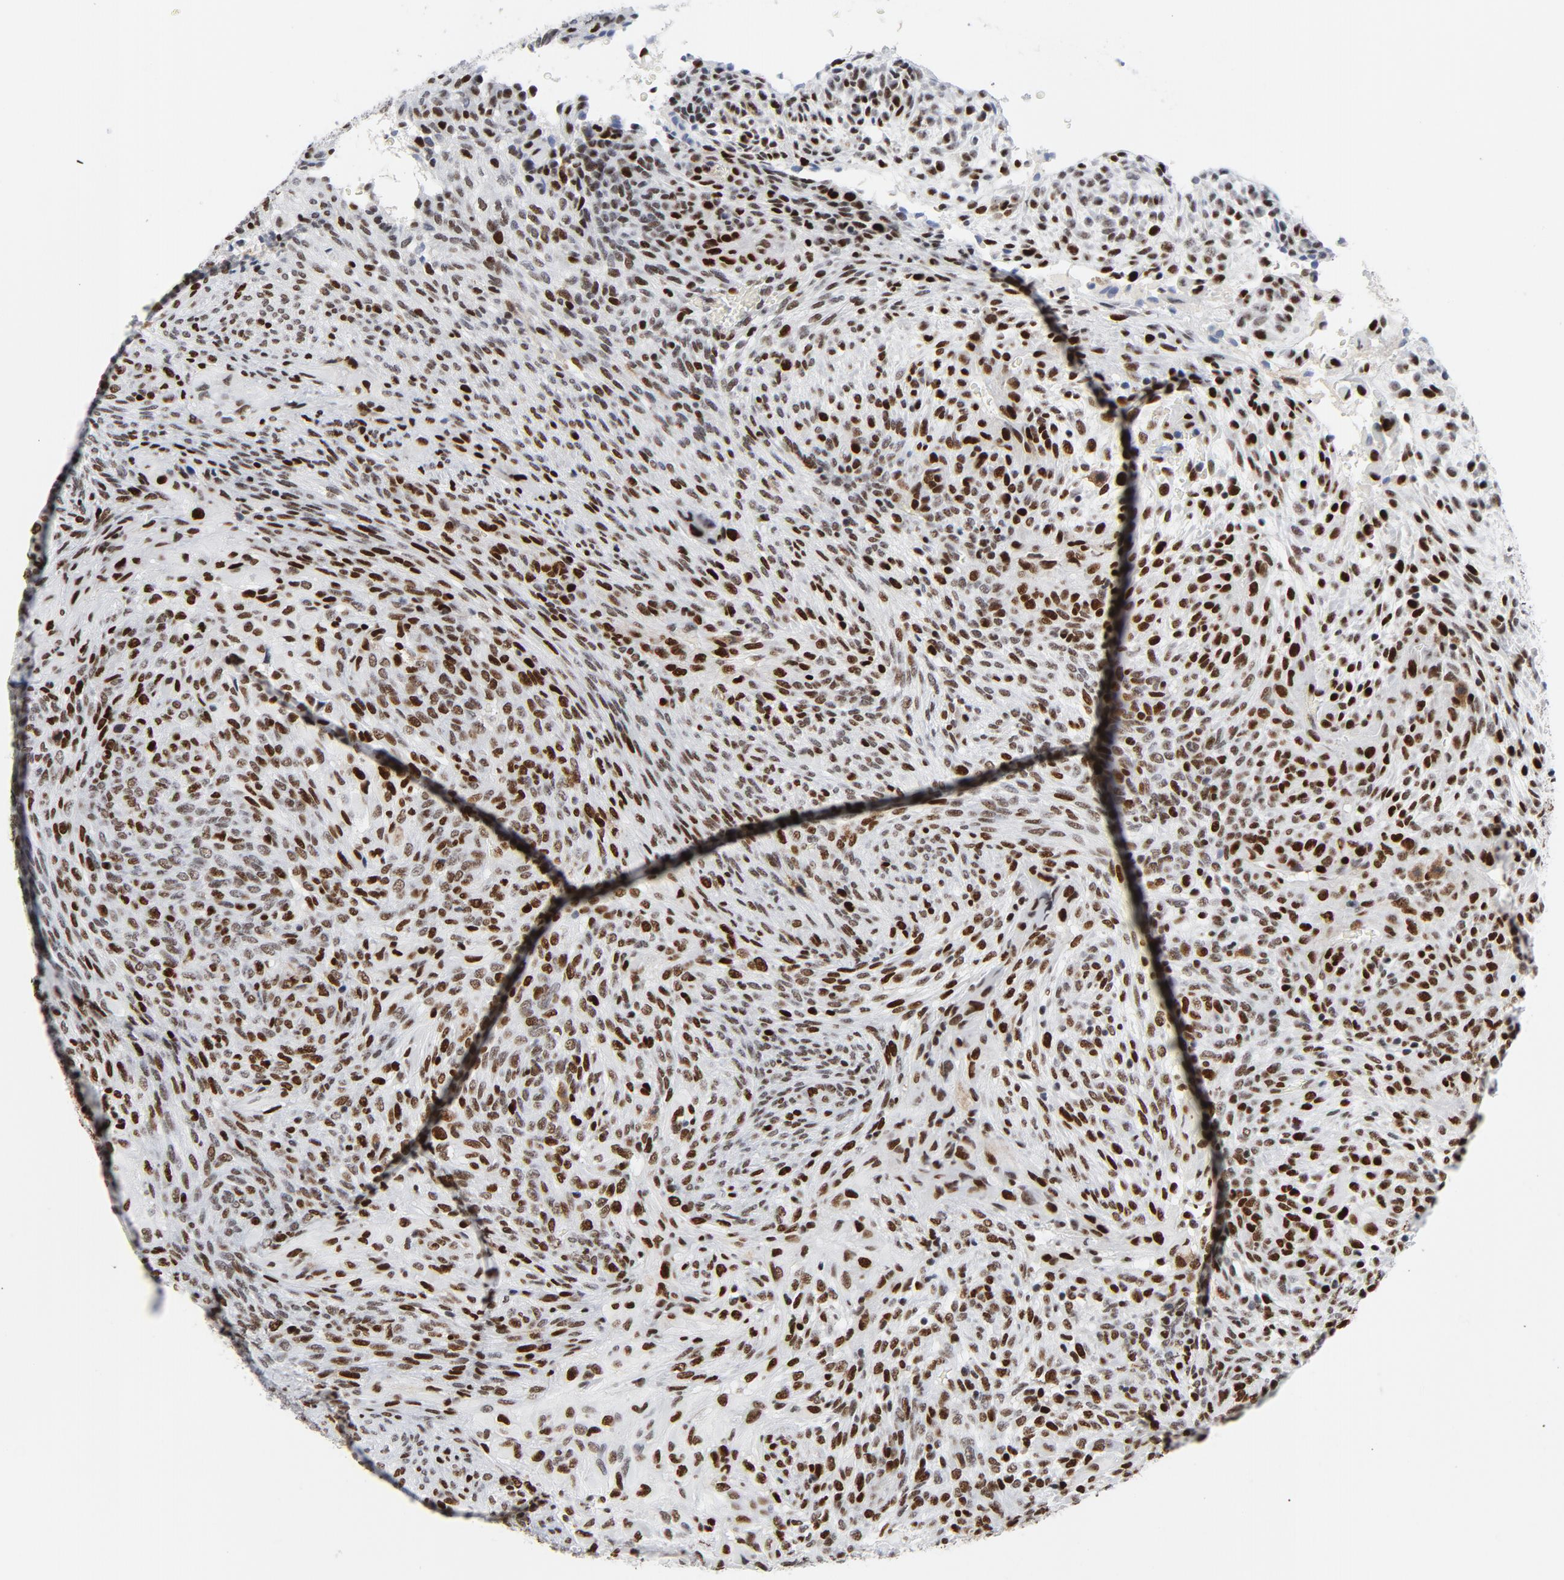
{"staining": {"intensity": "strong", "quantity": ">75%", "location": "nuclear"}, "tissue": "glioma", "cell_type": "Tumor cells", "image_type": "cancer", "snomed": [{"axis": "morphology", "description": "Glioma, malignant, High grade"}, {"axis": "topography", "description": "Cerebral cortex"}], "caption": "Protein analysis of malignant glioma (high-grade) tissue reveals strong nuclear positivity in about >75% of tumor cells.", "gene": "POLD1", "patient": {"sex": "female", "age": 55}}